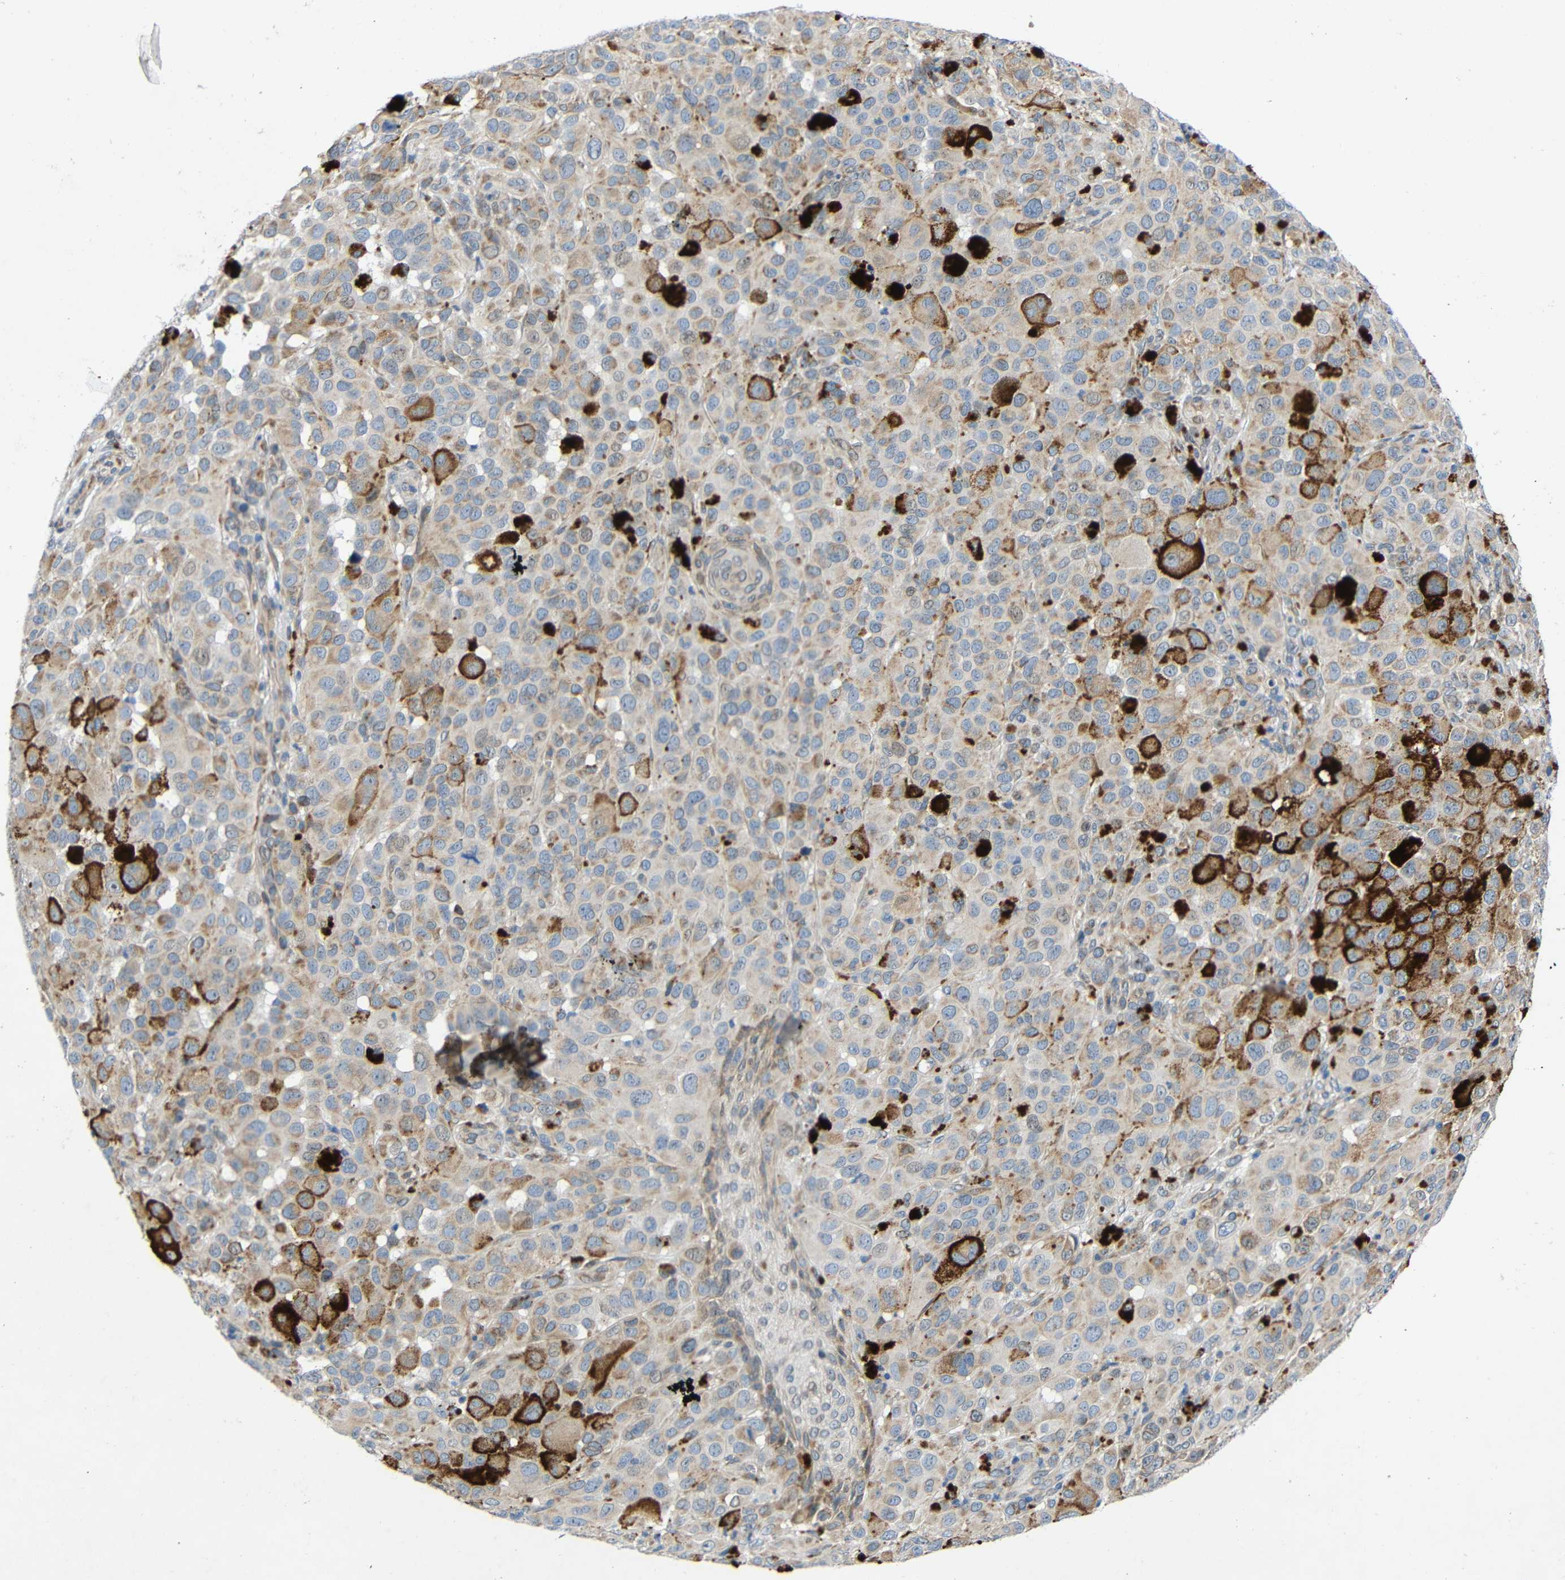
{"staining": {"intensity": "weak", "quantity": ">75%", "location": "cytoplasmic/membranous"}, "tissue": "melanoma", "cell_type": "Tumor cells", "image_type": "cancer", "snomed": [{"axis": "morphology", "description": "Malignant melanoma, NOS"}, {"axis": "topography", "description": "Skin"}], "caption": "Immunohistochemical staining of human malignant melanoma exhibits low levels of weak cytoplasmic/membranous expression in approximately >75% of tumor cells. Nuclei are stained in blue.", "gene": "TMEM25", "patient": {"sex": "male", "age": 96}}